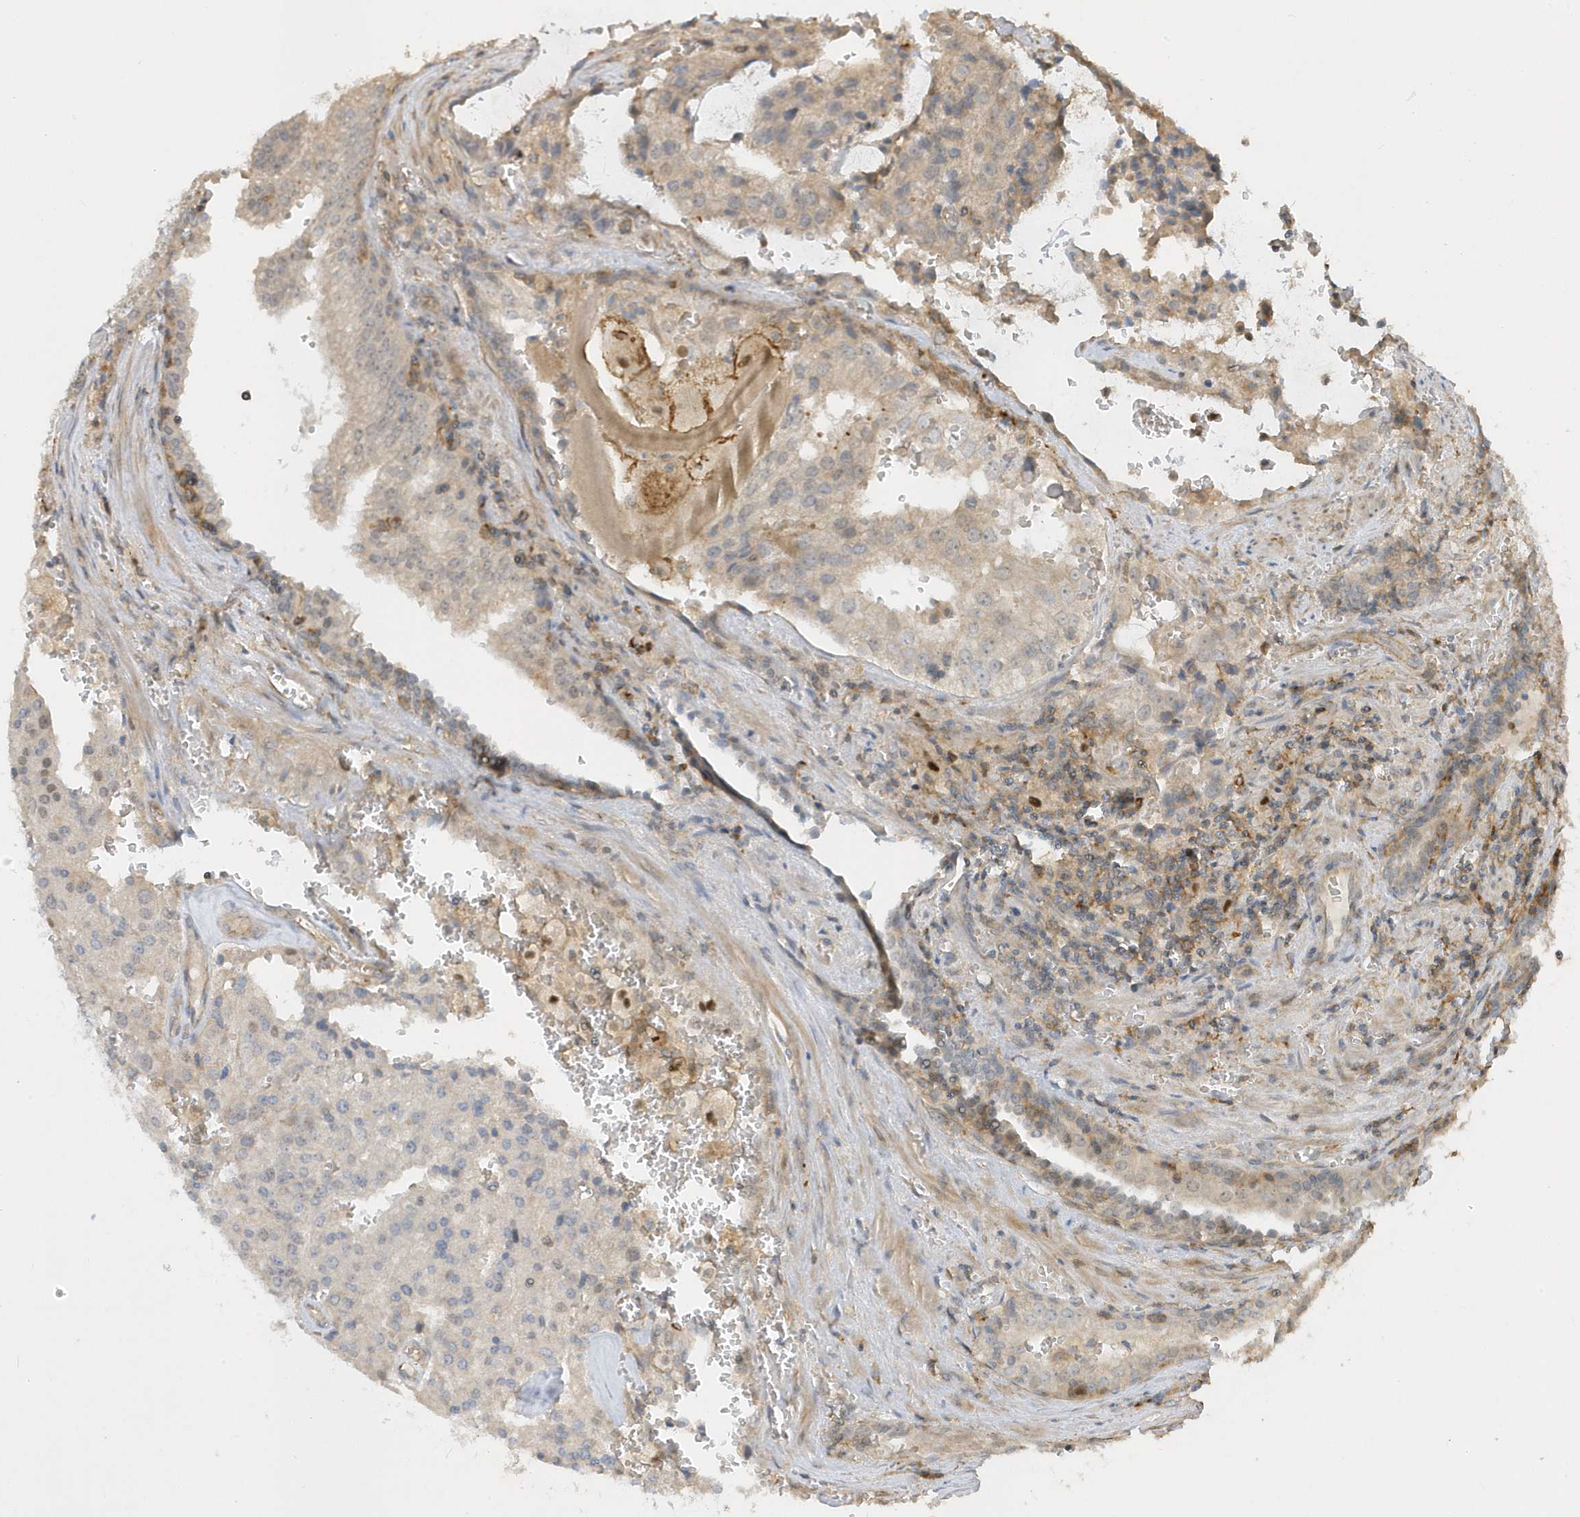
{"staining": {"intensity": "weak", "quantity": "<25%", "location": "cytoplasmic/membranous"}, "tissue": "prostate cancer", "cell_type": "Tumor cells", "image_type": "cancer", "snomed": [{"axis": "morphology", "description": "Adenocarcinoma, High grade"}, {"axis": "topography", "description": "Prostate"}], "caption": "Immunohistochemical staining of prostate cancer (high-grade adenocarcinoma) exhibits no significant positivity in tumor cells. The staining is performed using DAB (3,3'-diaminobenzidine) brown chromogen with nuclei counter-stained in using hematoxylin.", "gene": "ZBTB8A", "patient": {"sex": "male", "age": 68}}